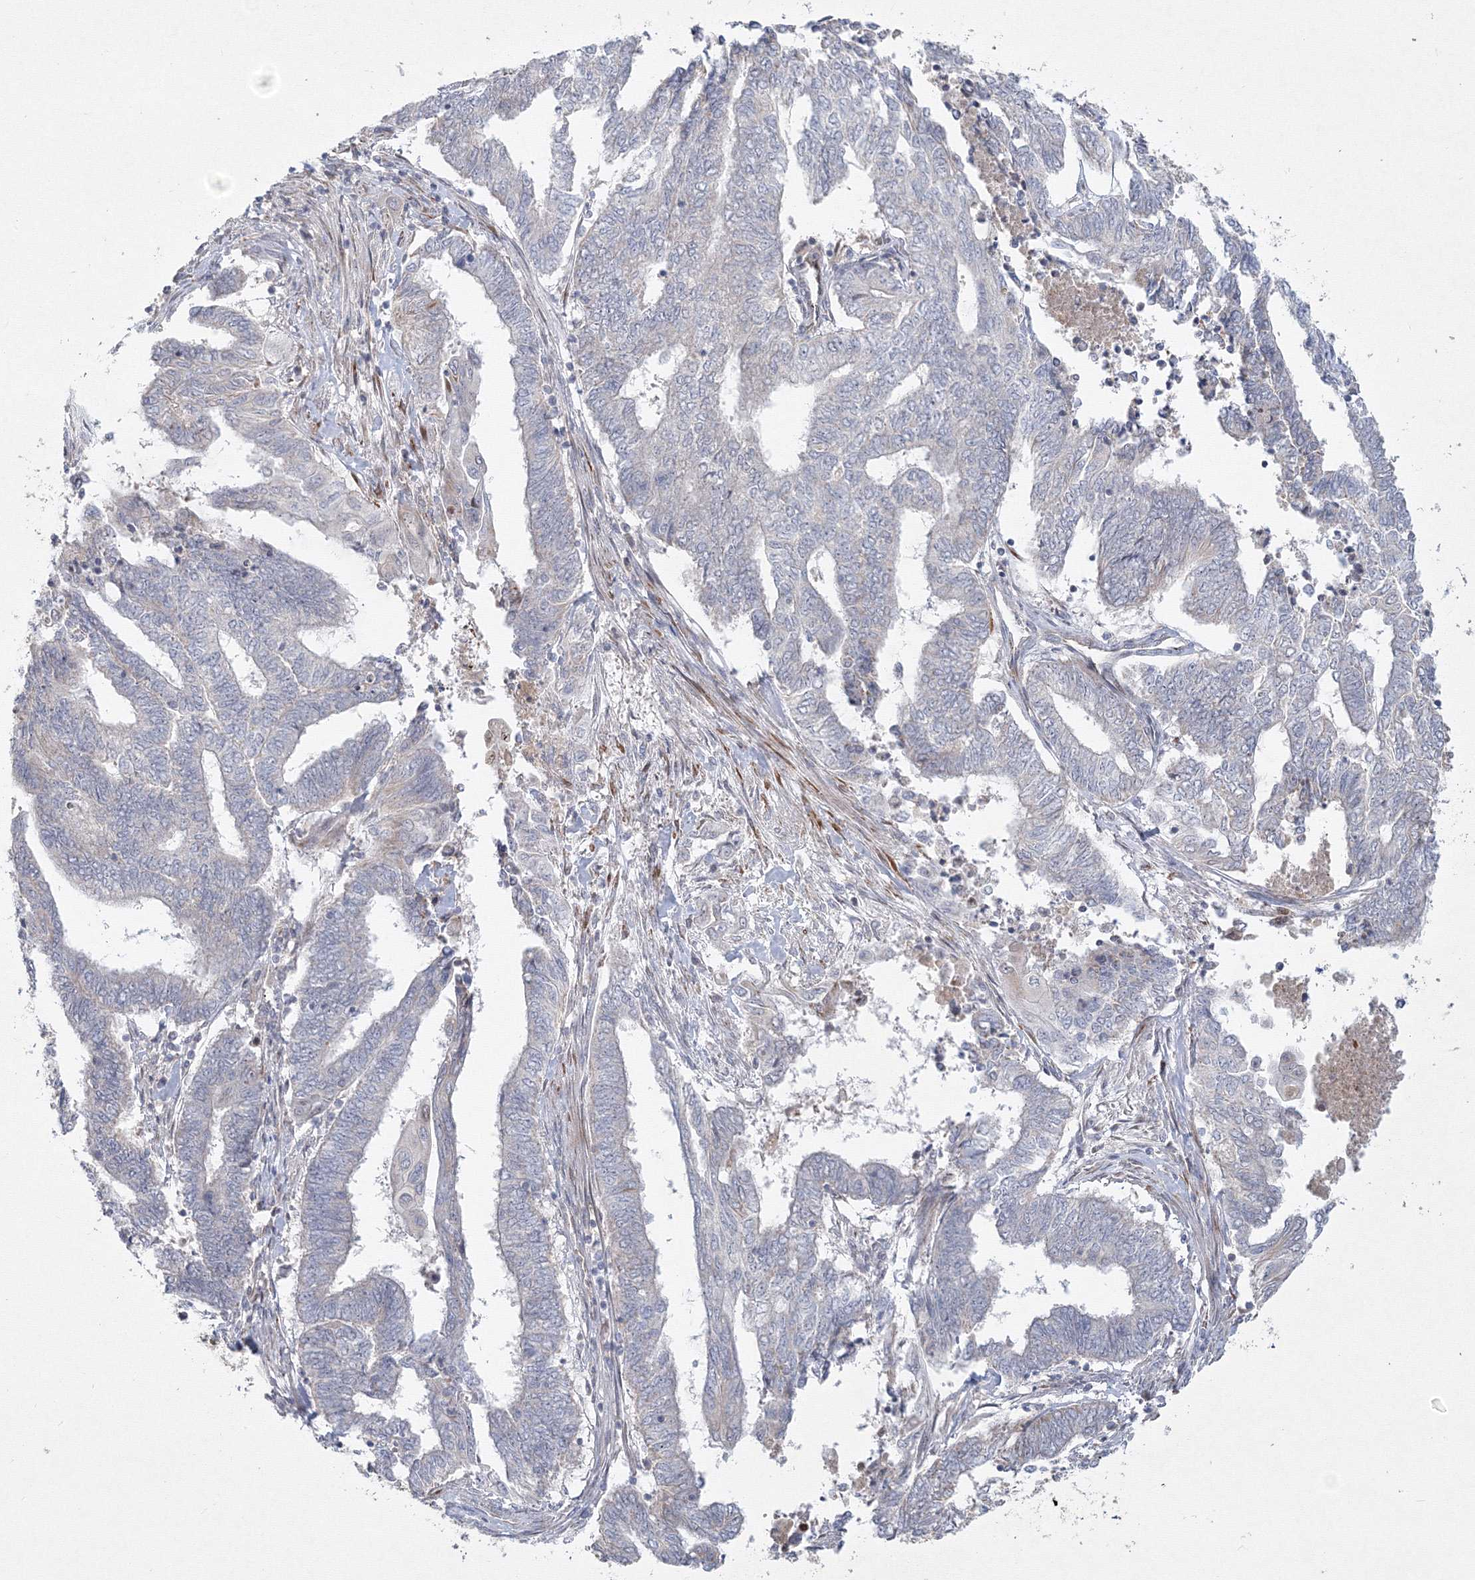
{"staining": {"intensity": "negative", "quantity": "none", "location": "none"}, "tissue": "endometrial cancer", "cell_type": "Tumor cells", "image_type": "cancer", "snomed": [{"axis": "morphology", "description": "Adenocarcinoma, NOS"}, {"axis": "topography", "description": "Uterus"}, {"axis": "topography", "description": "Endometrium"}], "caption": "There is no significant staining in tumor cells of adenocarcinoma (endometrial).", "gene": "WDR49", "patient": {"sex": "female", "age": 70}}